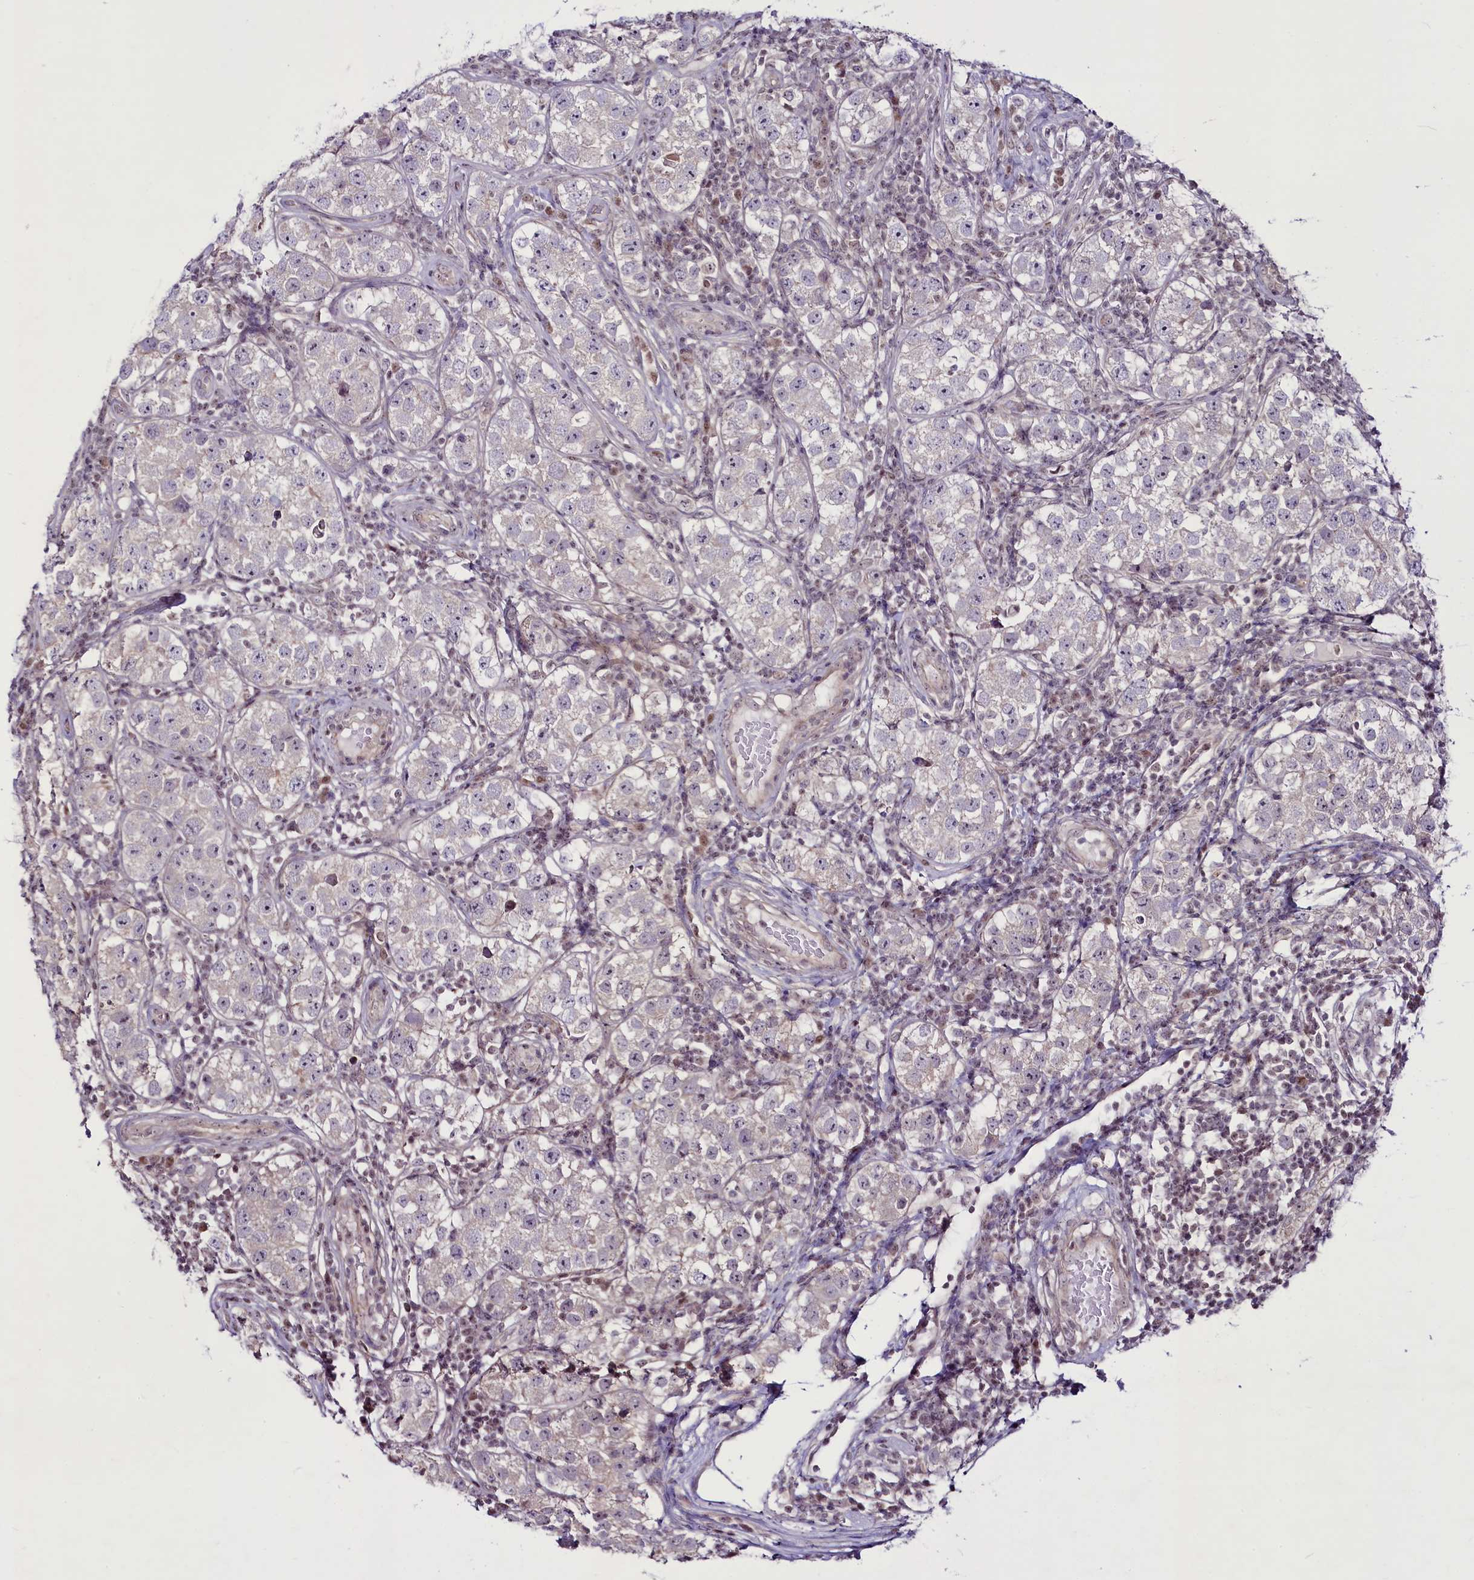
{"staining": {"intensity": "negative", "quantity": "none", "location": "none"}, "tissue": "testis cancer", "cell_type": "Tumor cells", "image_type": "cancer", "snomed": [{"axis": "morphology", "description": "Seminoma, NOS"}, {"axis": "topography", "description": "Testis"}], "caption": "DAB immunohistochemical staining of human testis cancer reveals no significant expression in tumor cells.", "gene": "RSBN1", "patient": {"sex": "male", "age": 34}}